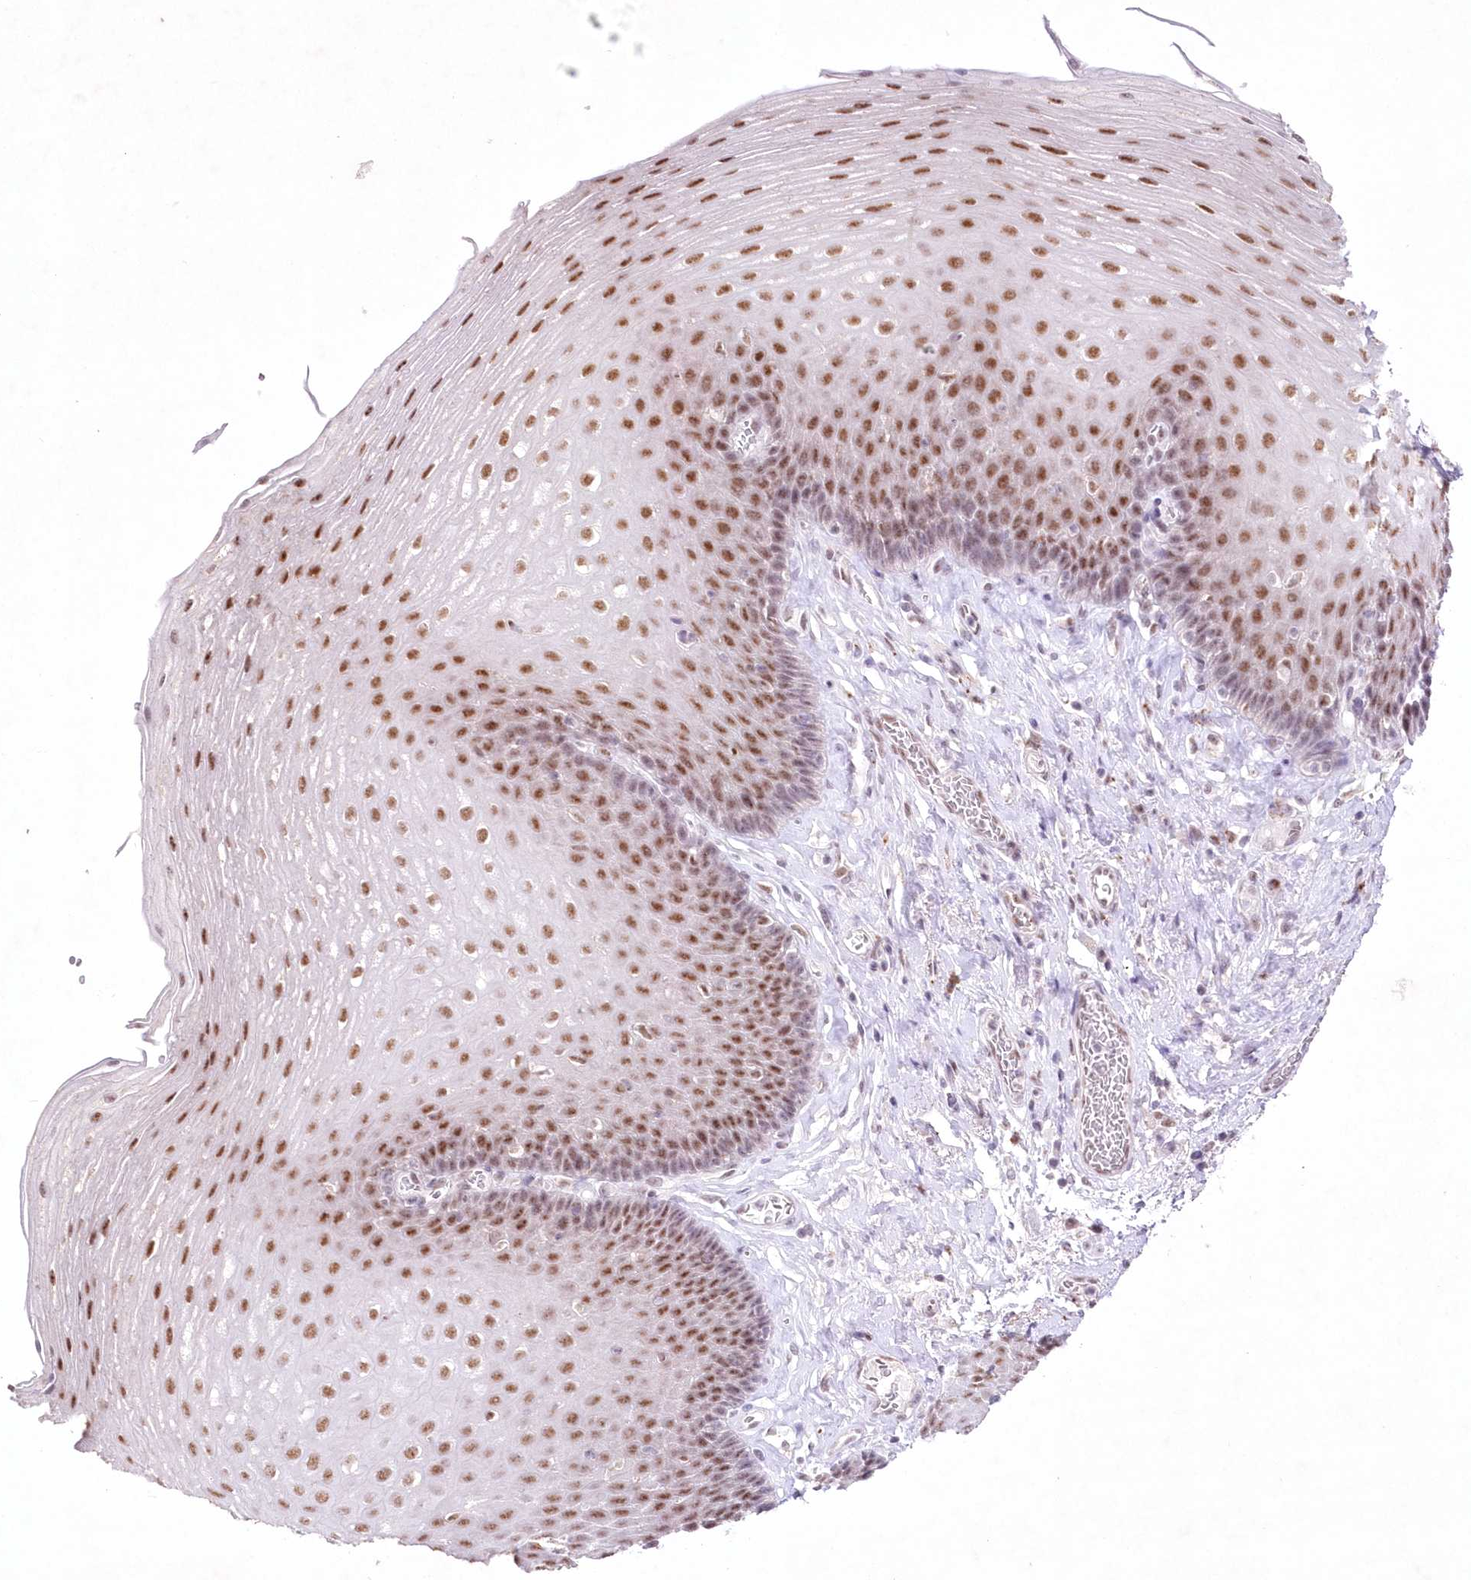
{"staining": {"intensity": "moderate", "quantity": ">75%", "location": "nuclear"}, "tissue": "esophagus", "cell_type": "Squamous epithelial cells", "image_type": "normal", "snomed": [{"axis": "morphology", "description": "Normal tissue, NOS"}, {"axis": "topography", "description": "Esophagus"}], "caption": "A photomicrograph showing moderate nuclear expression in about >75% of squamous epithelial cells in normal esophagus, as visualized by brown immunohistochemical staining.", "gene": "ENSG00000275740", "patient": {"sex": "female", "age": 66}}